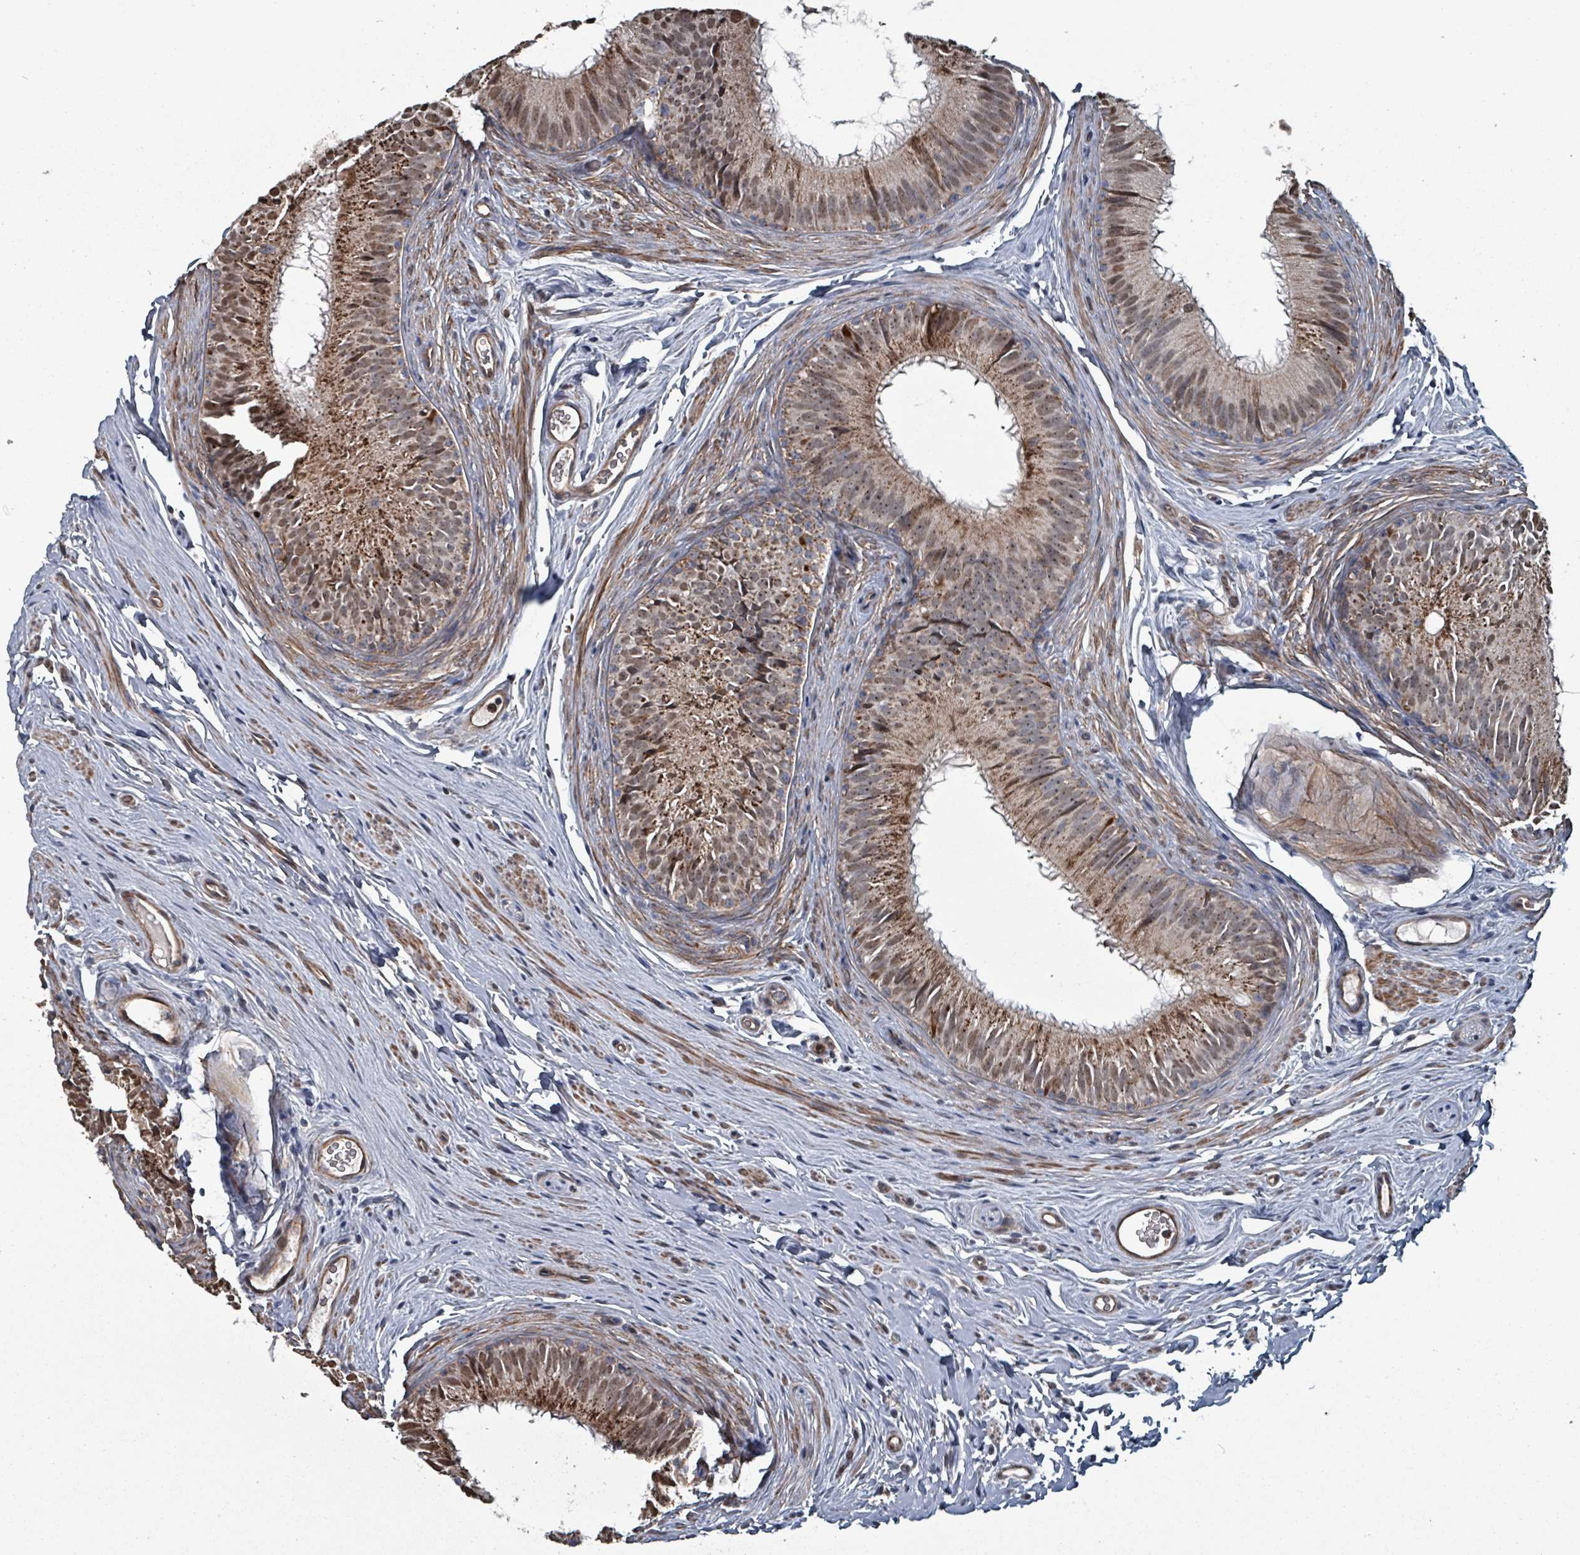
{"staining": {"intensity": "moderate", "quantity": "25%-75%", "location": "cytoplasmic/membranous,nuclear"}, "tissue": "epididymis", "cell_type": "Glandular cells", "image_type": "normal", "snomed": [{"axis": "morphology", "description": "Normal tissue, NOS"}, {"axis": "topography", "description": "Epididymis, spermatic cord, NOS"}], "caption": "DAB (3,3'-diaminobenzidine) immunohistochemical staining of benign human epididymis exhibits moderate cytoplasmic/membranous,nuclear protein staining in about 25%-75% of glandular cells.", "gene": "MRPL4", "patient": {"sex": "male", "age": 25}}